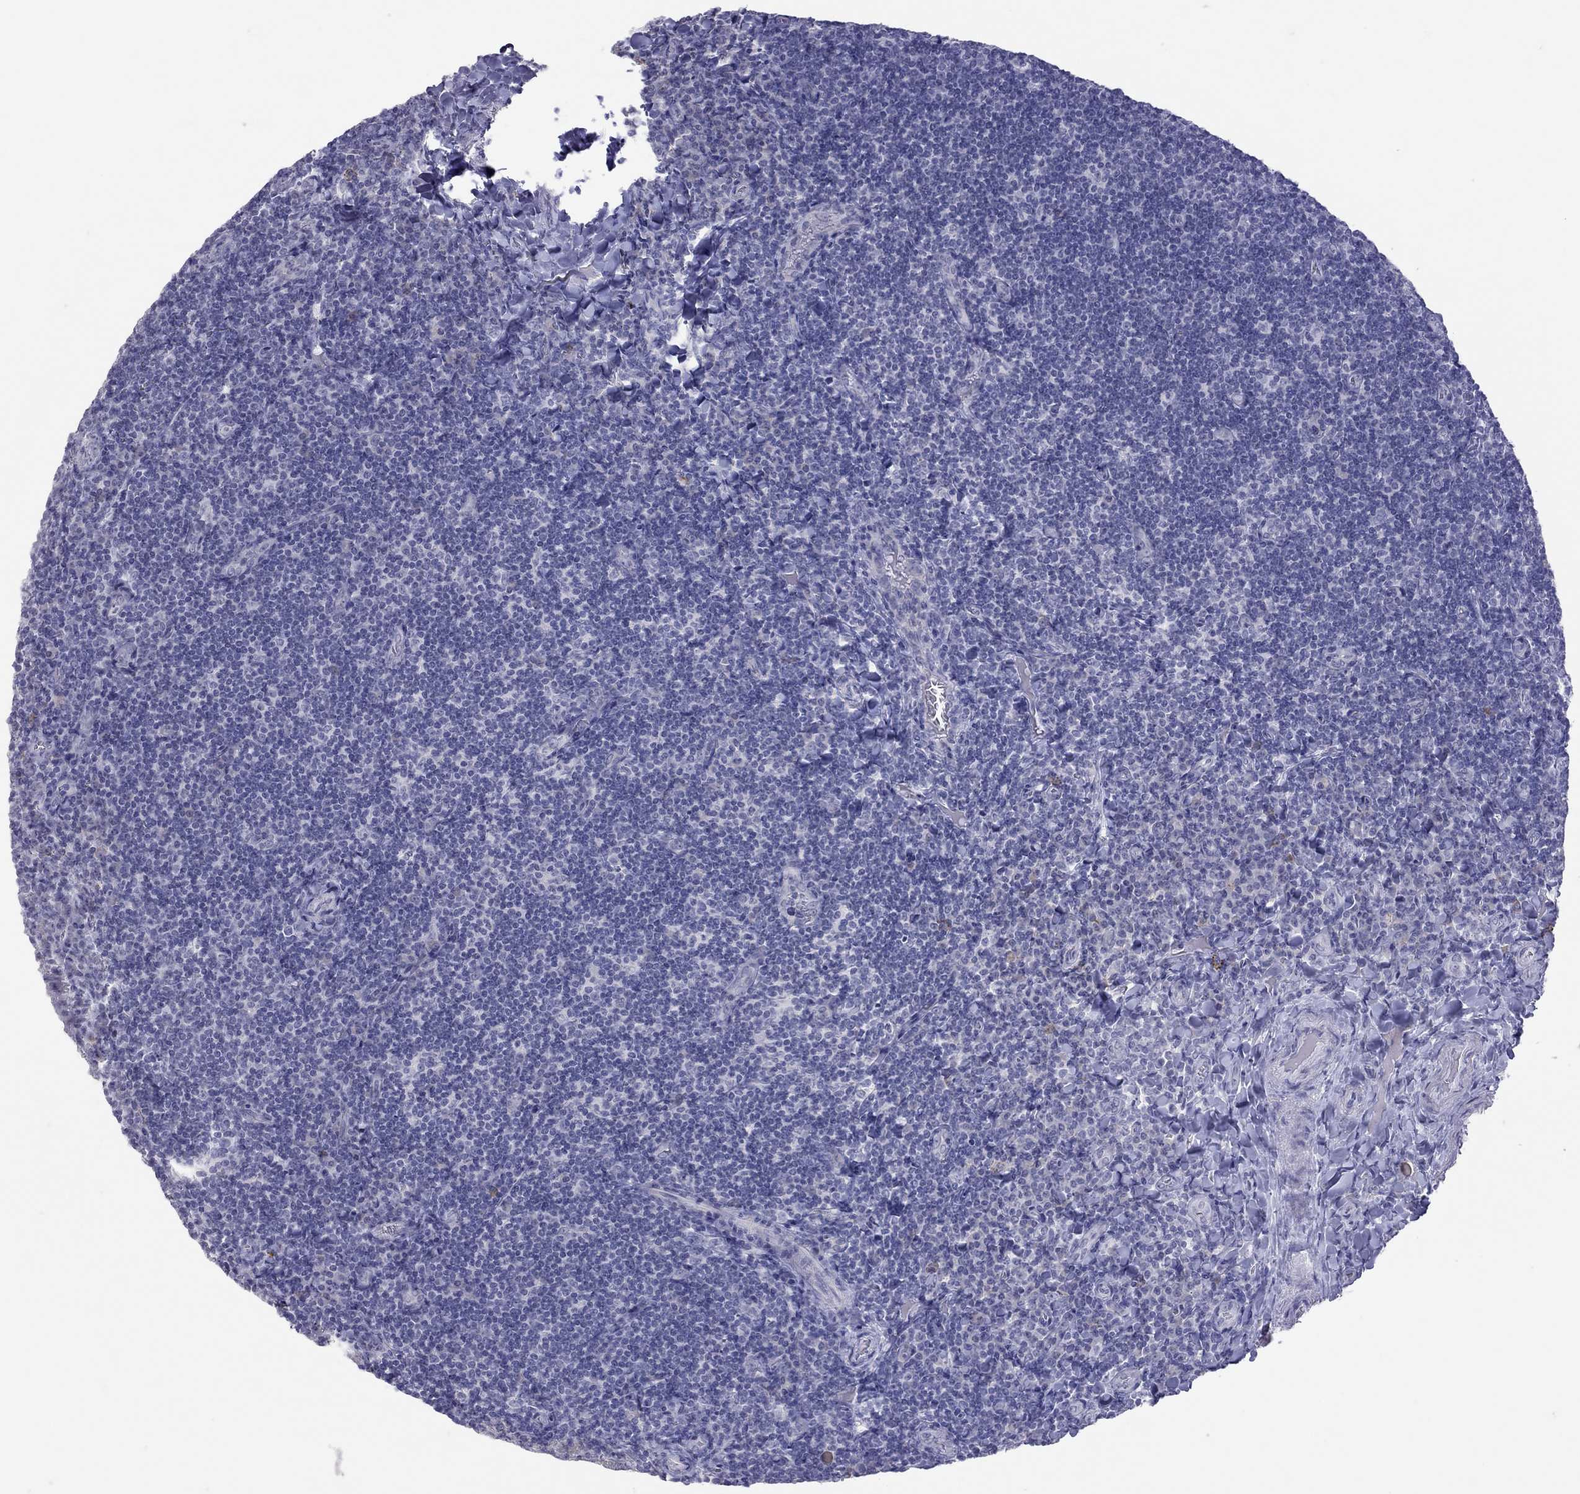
{"staining": {"intensity": "negative", "quantity": "none", "location": "none"}, "tissue": "tonsil", "cell_type": "Germinal center cells", "image_type": "normal", "snomed": [{"axis": "morphology", "description": "Normal tissue, NOS"}, {"axis": "morphology", "description": "Inflammation, NOS"}, {"axis": "topography", "description": "Tonsil"}], "caption": "Germinal center cells are negative for brown protein staining in benign tonsil.", "gene": "MUC16", "patient": {"sex": "female", "age": 31}}